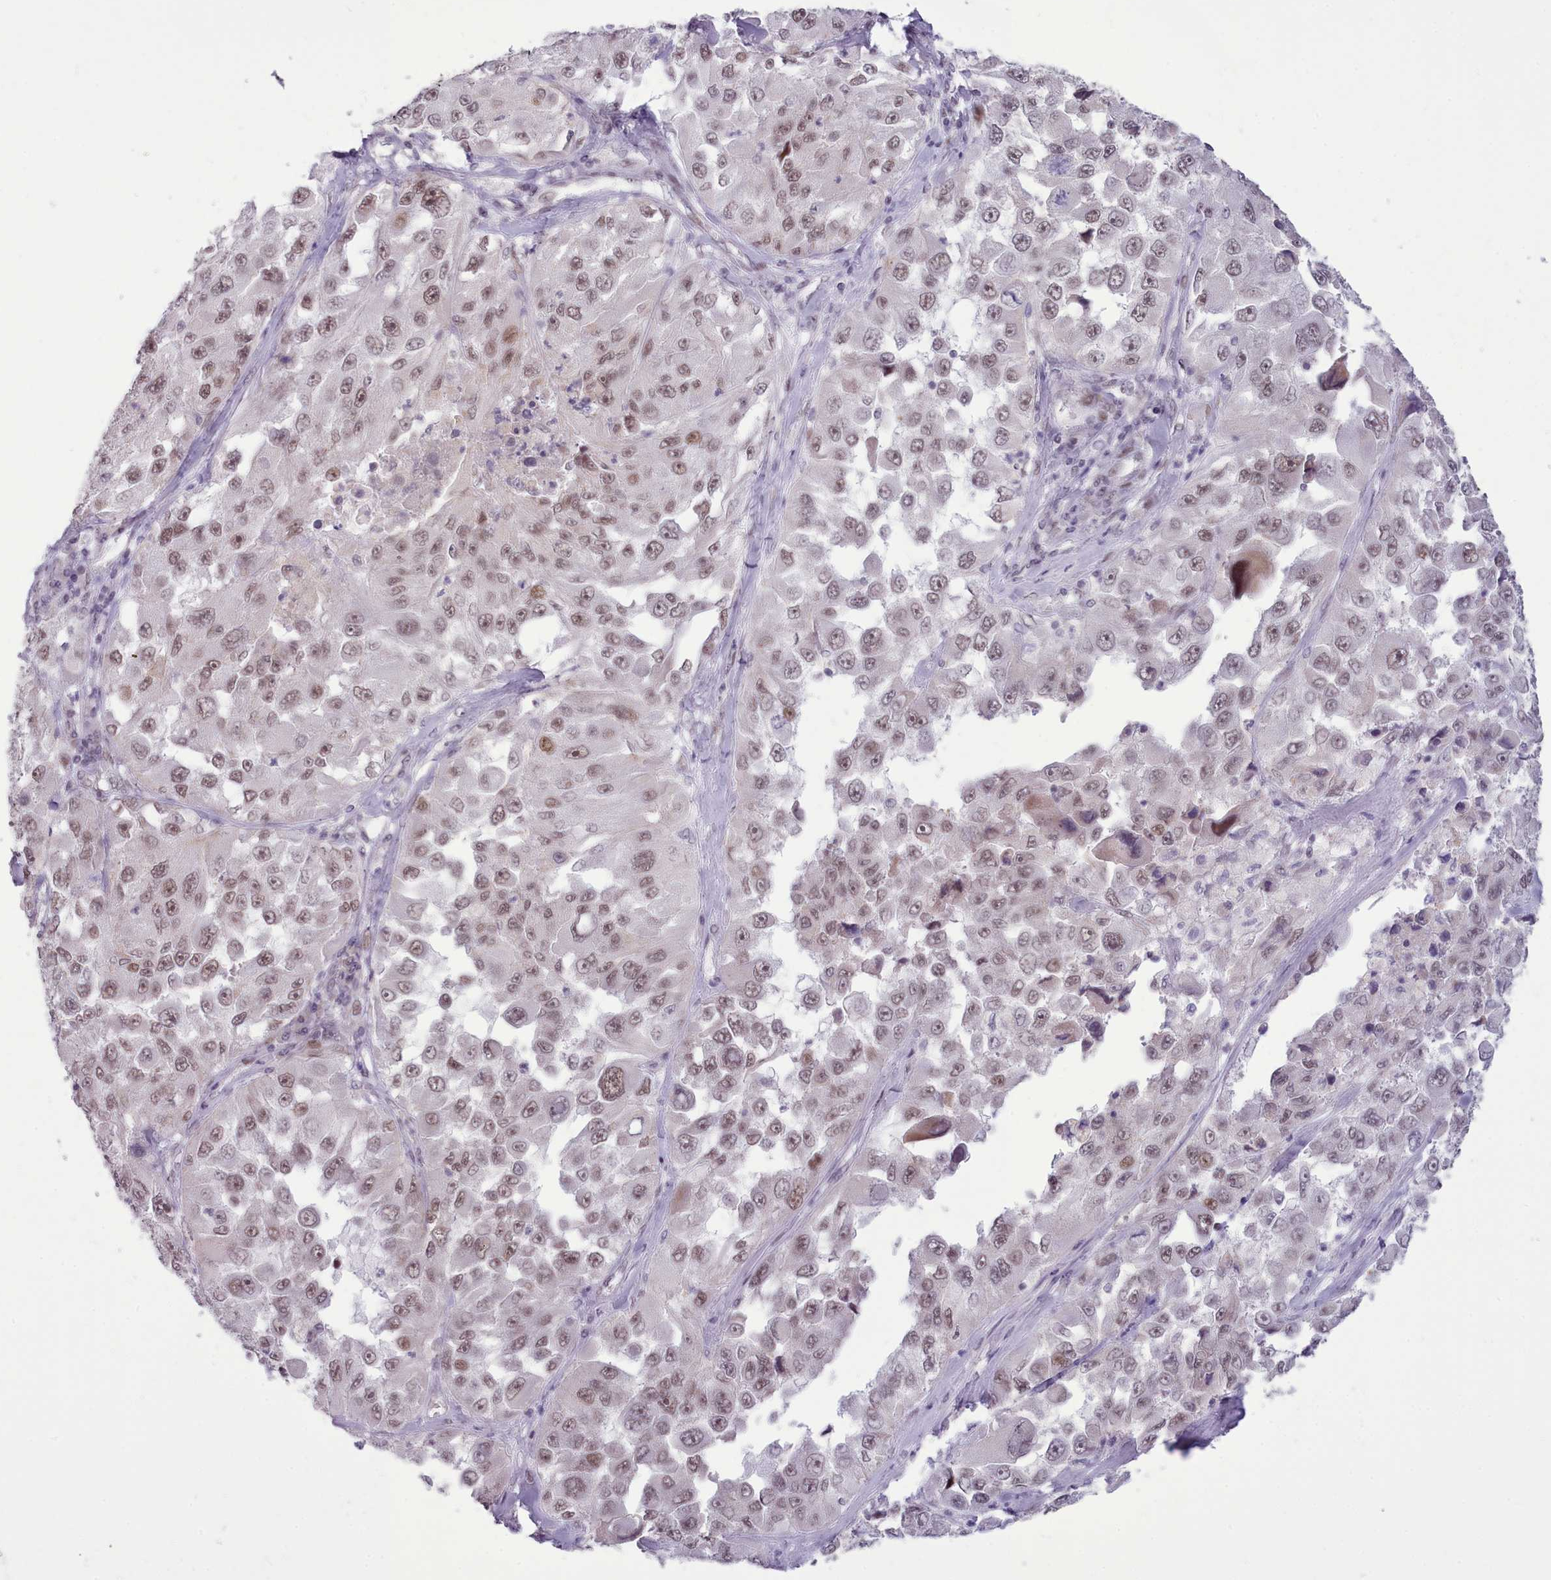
{"staining": {"intensity": "weak", "quantity": ">75%", "location": "nuclear"}, "tissue": "melanoma", "cell_type": "Tumor cells", "image_type": "cancer", "snomed": [{"axis": "morphology", "description": "Malignant melanoma, Metastatic site"}, {"axis": "topography", "description": "Lymph node"}], "caption": "This is a photomicrograph of immunohistochemistry staining of melanoma, which shows weak expression in the nuclear of tumor cells.", "gene": "RFX1", "patient": {"sex": "male", "age": 62}}